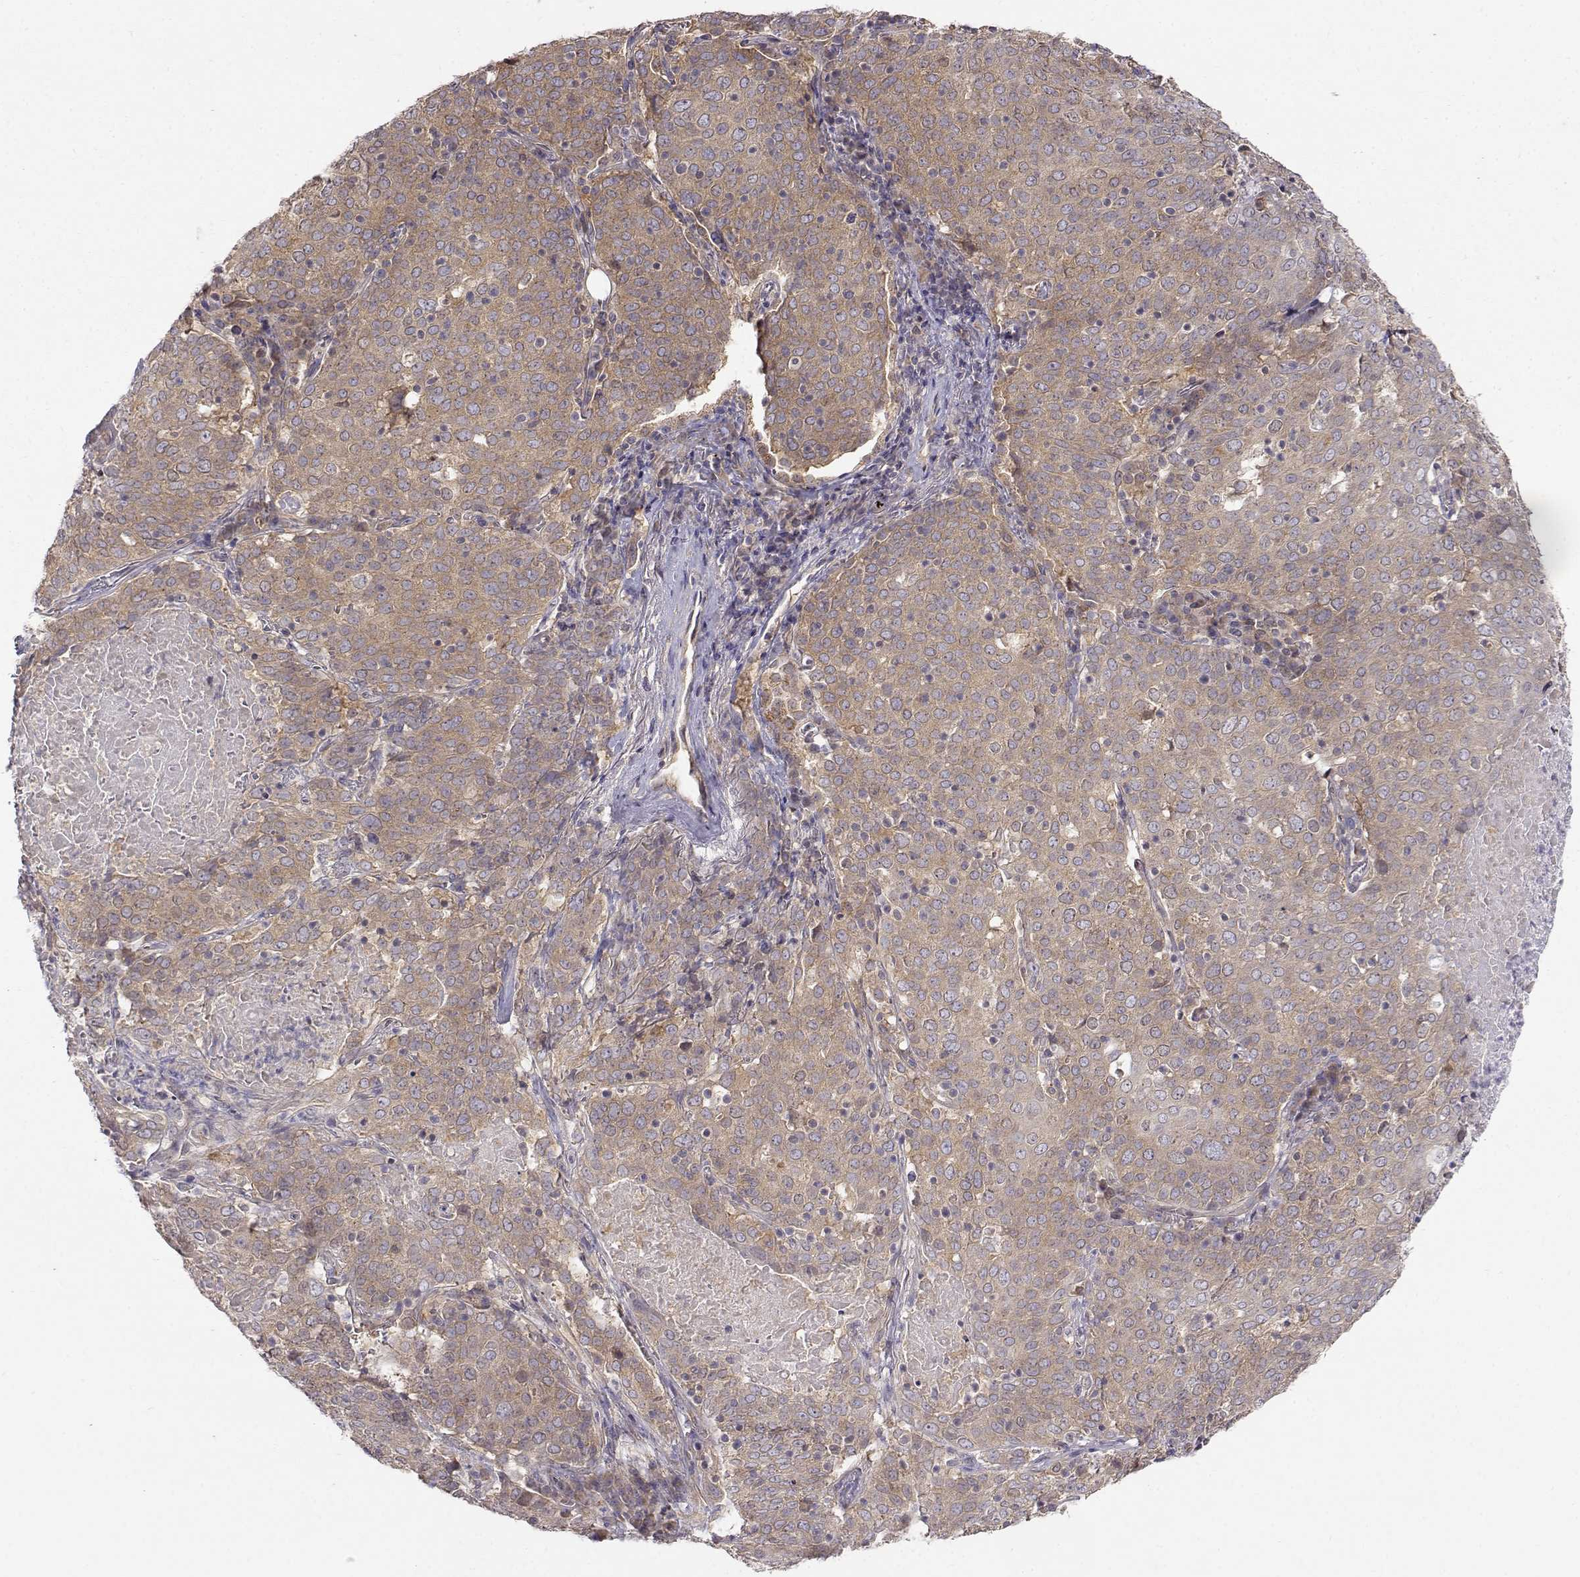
{"staining": {"intensity": "weak", "quantity": ">75%", "location": "cytoplasmic/membranous"}, "tissue": "lung cancer", "cell_type": "Tumor cells", "image_type": "cancer", "snomed": [{"axis": "morphology", "description": "Squamous cell carcinoma, NOS"}, {"axis": "topography", "description": "Lung"}], "caption": "Lung cancer stained for a protein (brown) reveals weak cytoplasmic/membranous positive positivity in approximately >75% of tumor cells.", "gene": "PAIP1", "patient": {"sex": "male", "age": 82}}